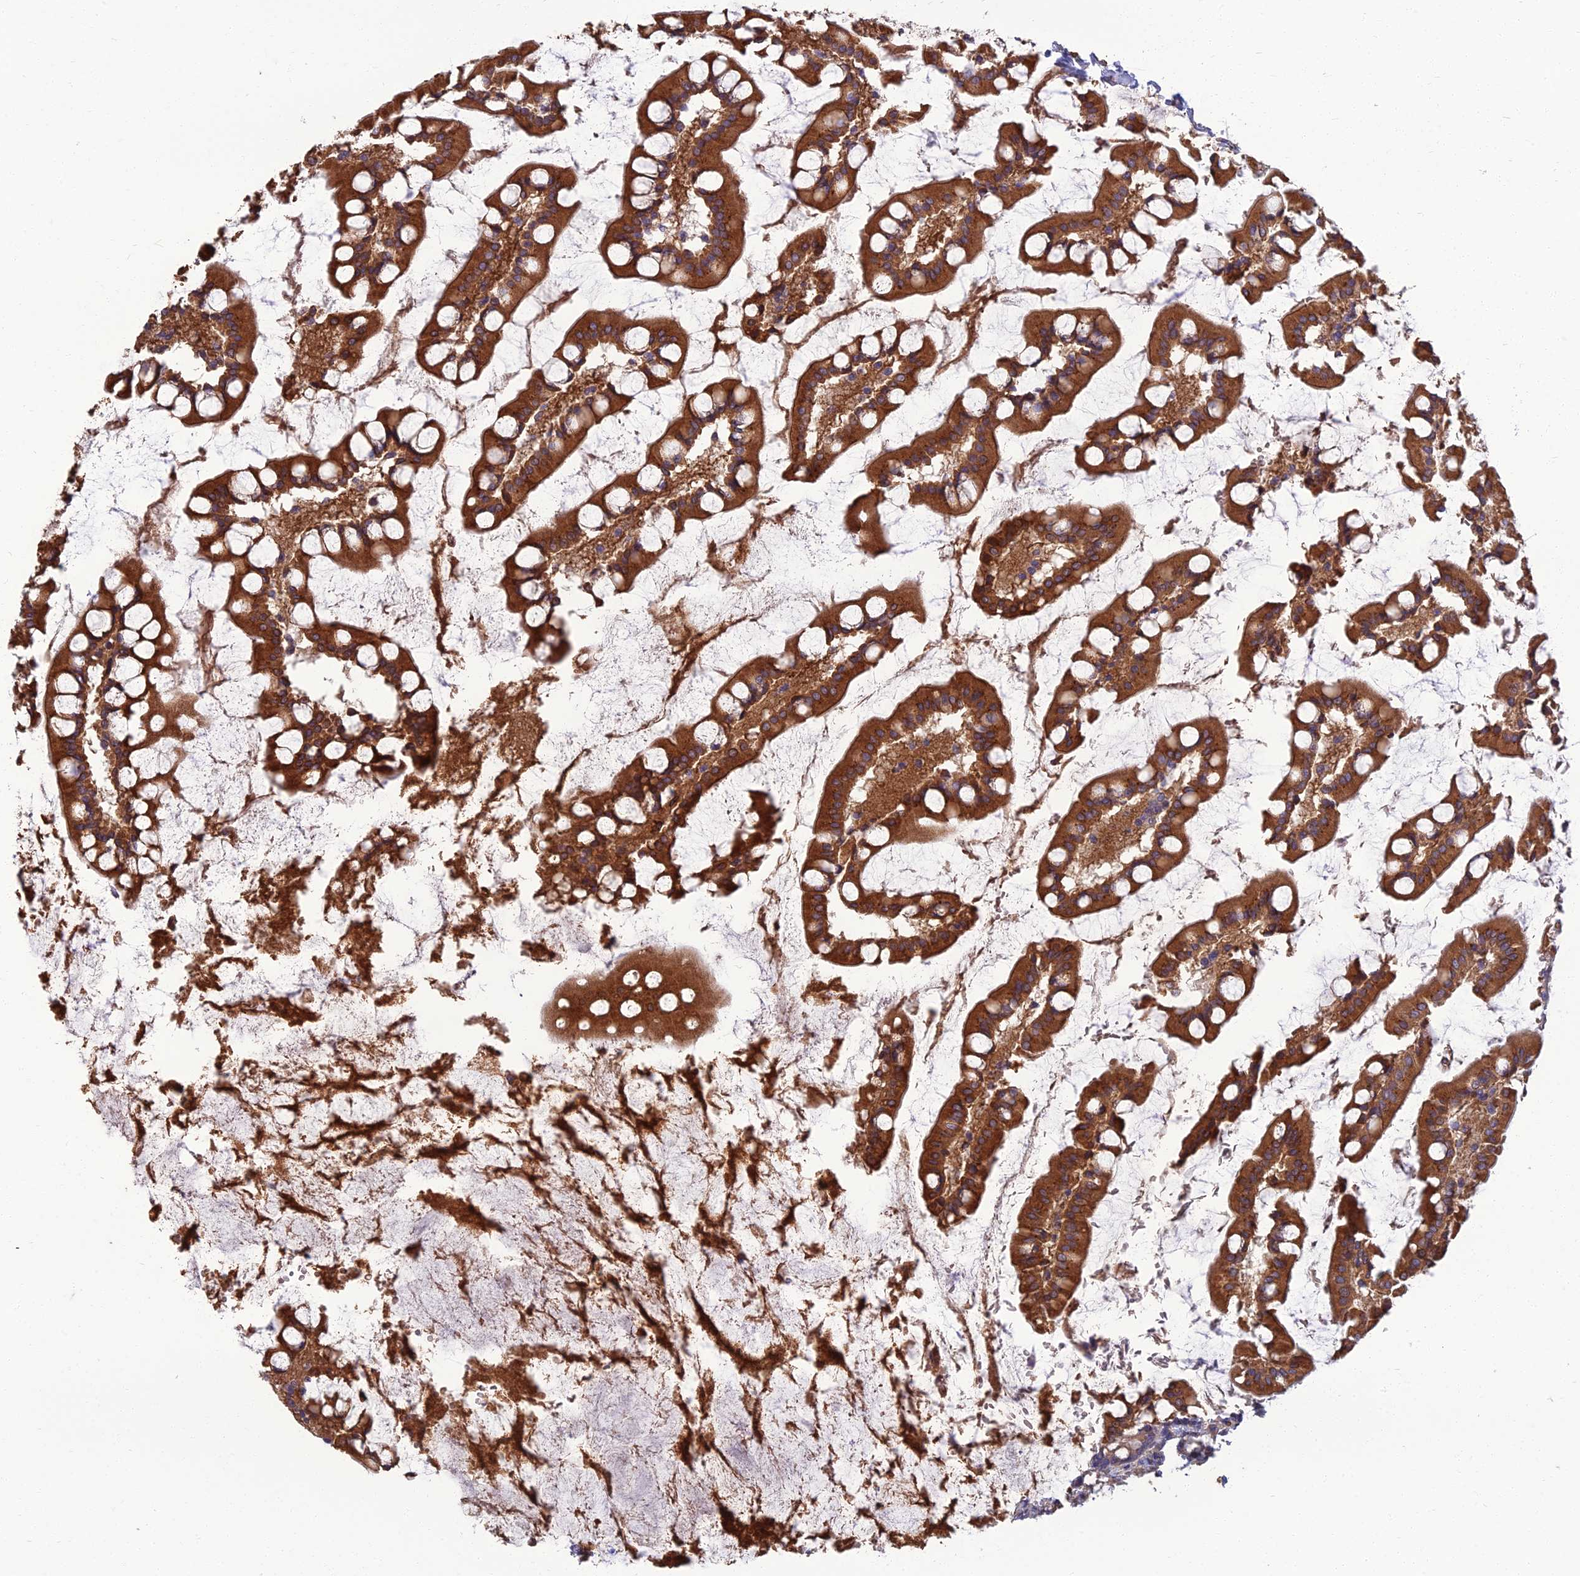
{"staining": {"intensity": "strong", "quantity": ">75%", "location": "cytoplasmic/membranous"}, "tissue": "small intestine", "cell_type": "Glandular cells", "image_type": "normal", "snomed": [{"axis": "morphology", "description": "Normal tissue, NOS"}, {"axis": "topography", "description": "Small intestine"}], "caption": "A brown stain highlights strong cytoplasmic/membranous expression of a protein in glandular cells of benign human small intestine. (DAB (3,3'-diaminobenzidine) IHC with brightfield microscopy, high magnification).", "gene": "WDR24", "patient": {"sex": "male", "age": 52}}